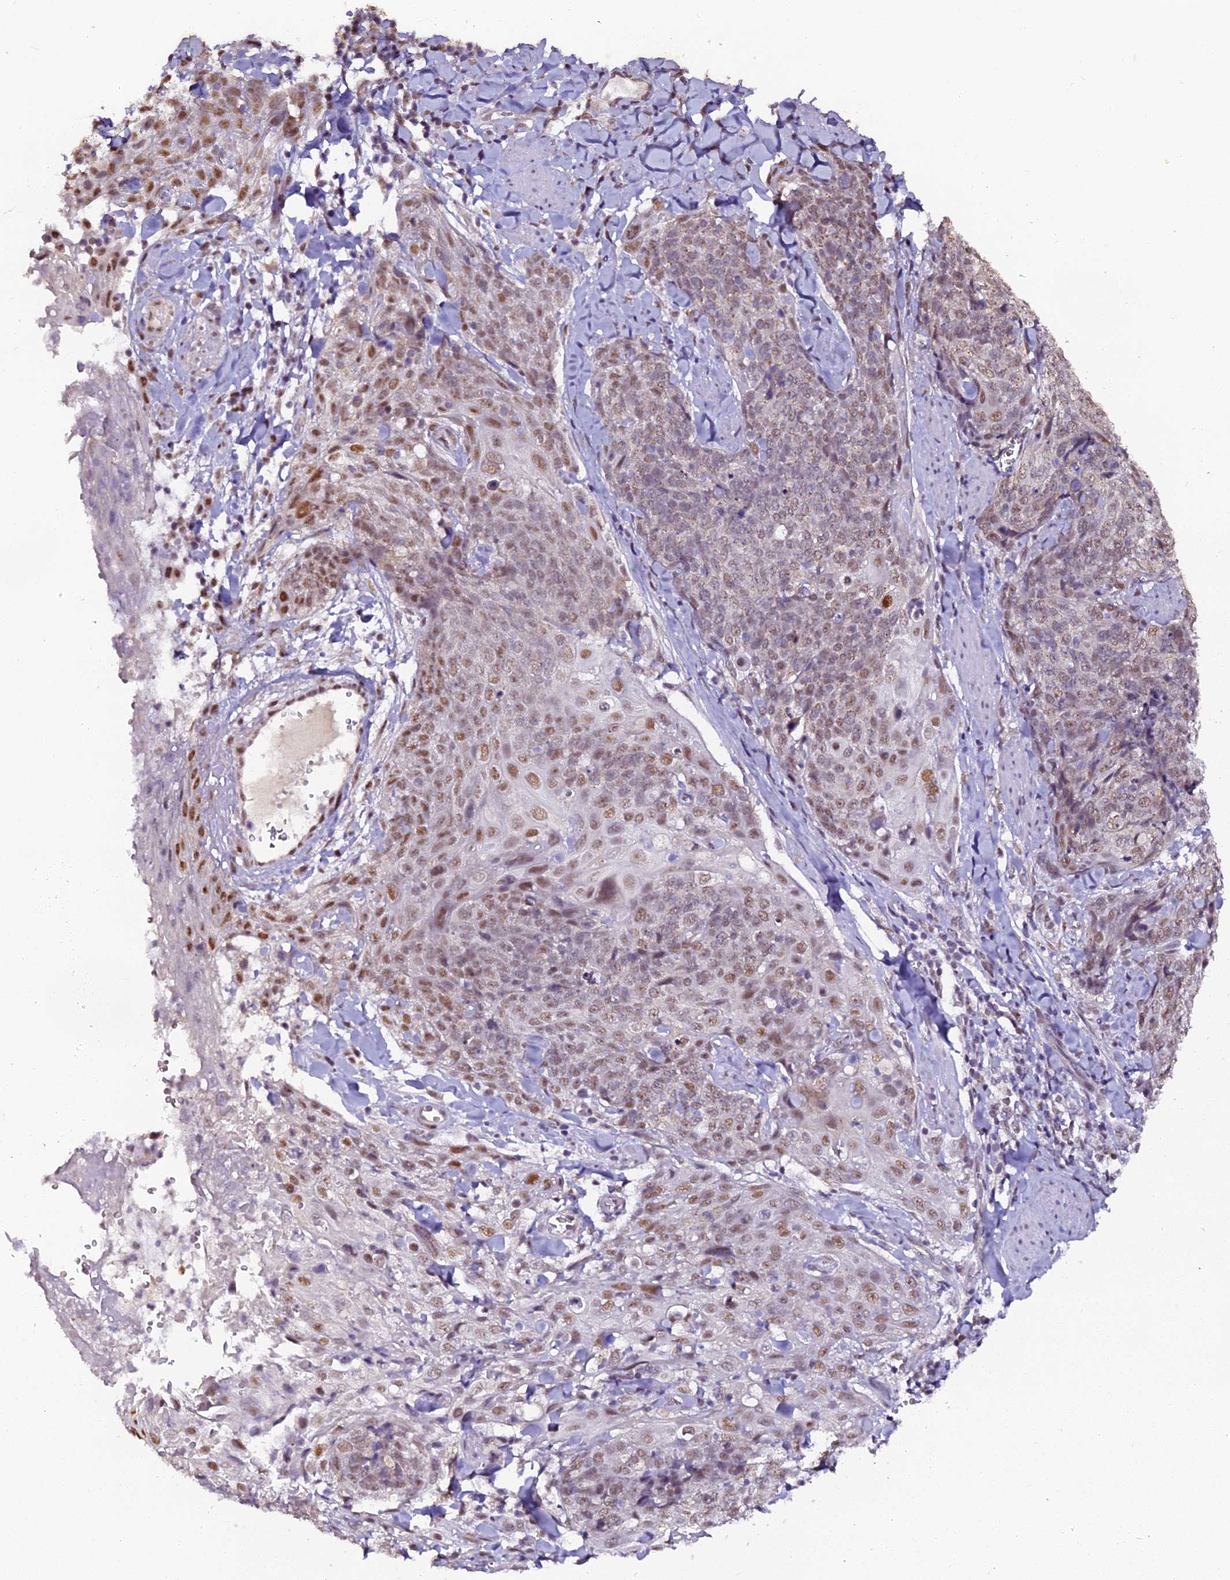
{"staining": {"intensity": "moderate", "quantity": "25%-75%", "location": "nuclear"}, "tissue": "skin cancer", "cell_type": "Tumor cells", "image_type": "cancer", "snomed": [{"axis": "morphology", "description": "Squamous cell carcinoma, NOS"}, {"axis": "topography", "description": "Skin"}, {"axis": "topography", "description": "Vulva"}], "caption": "IHC photomicrograph of human squamous cell carcinoma (skin) stained for a protein (brown), which exhibits medium levels of moderate nuclear staining in approximately 25%-75% of tumor cells.", "gene": "NCBP1", "patient": {"sex": "female", "age": 85}}